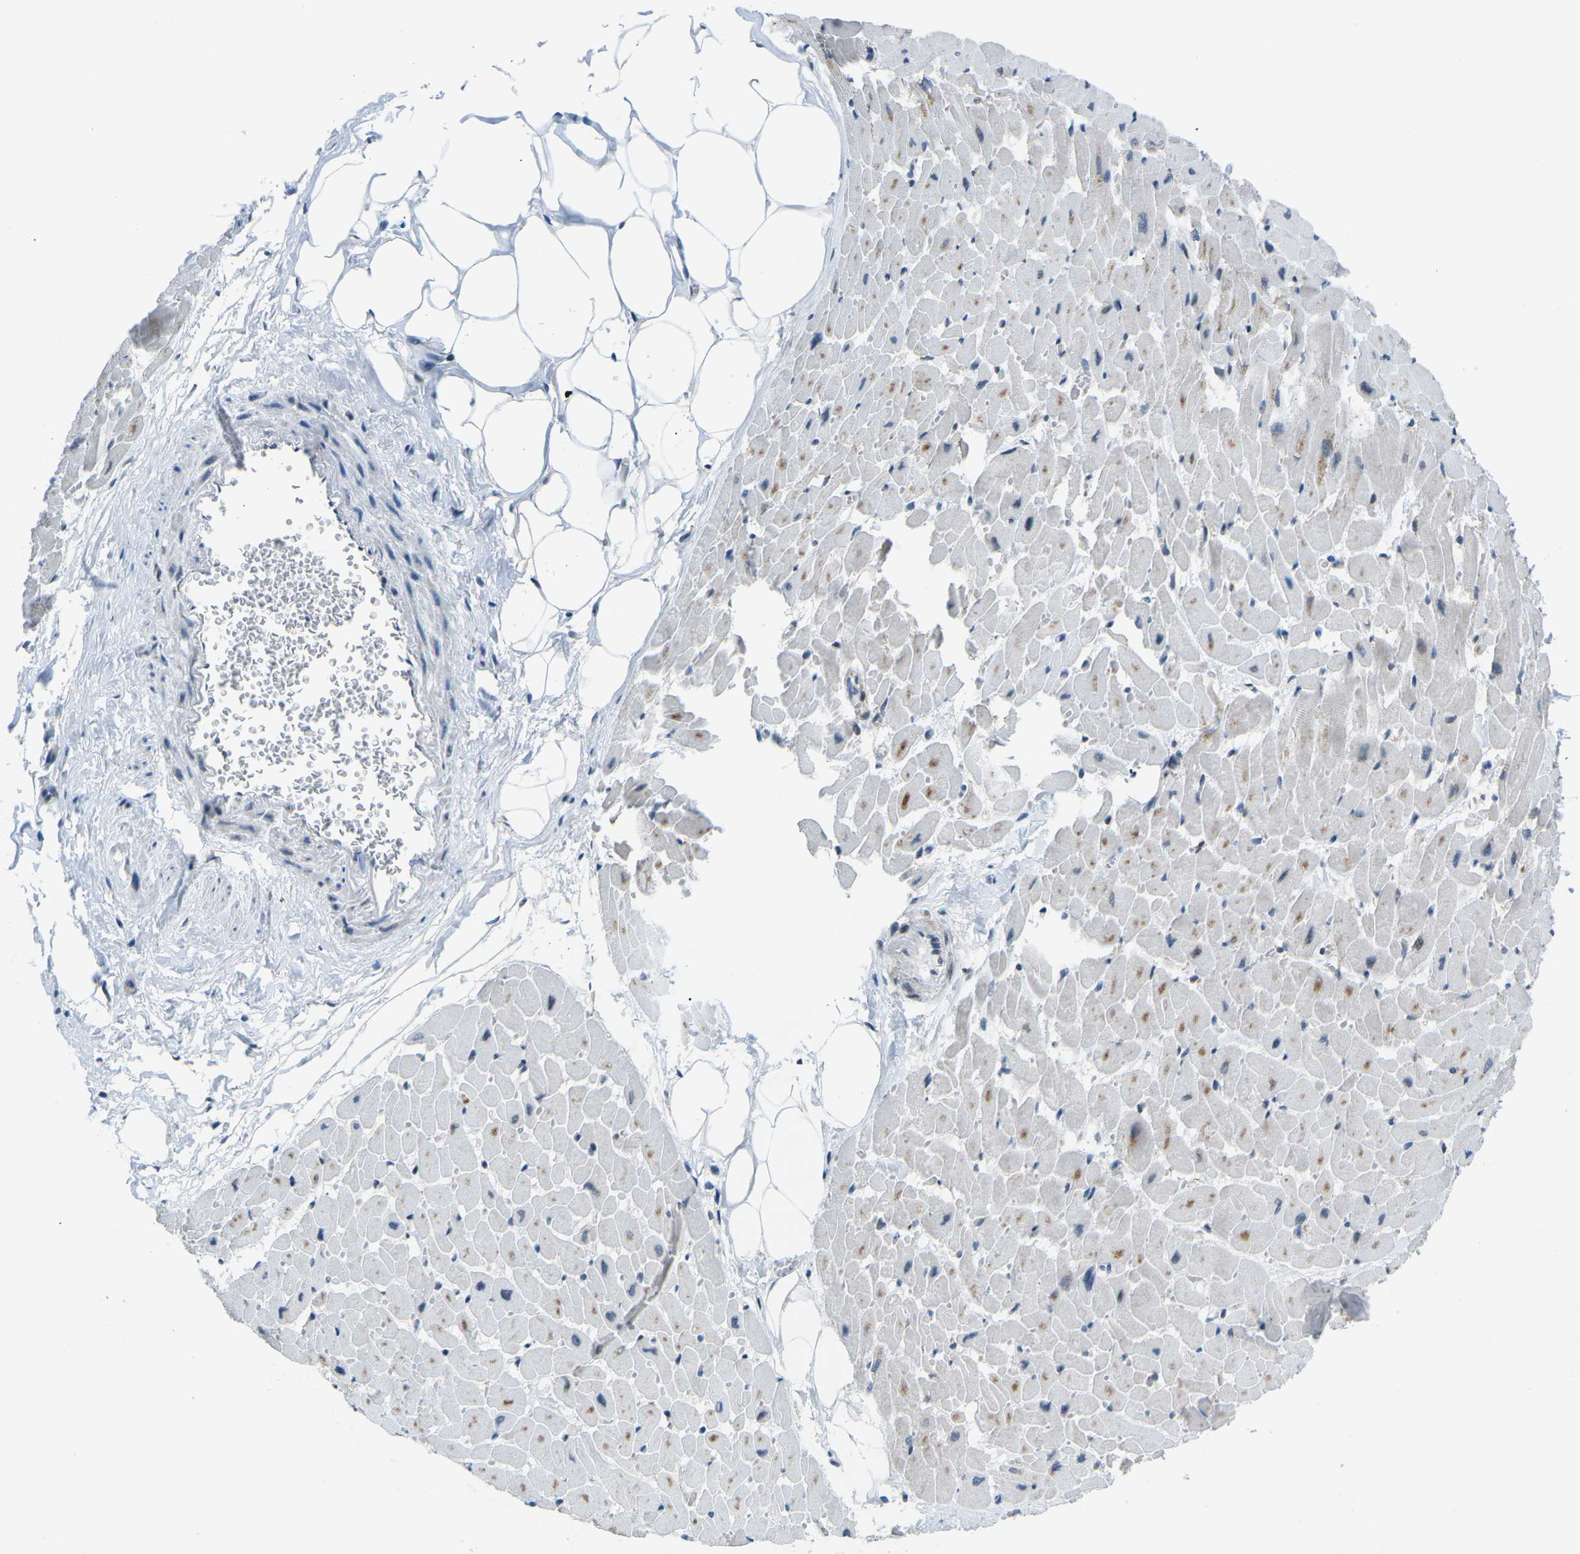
{"staining": {"intensity": "moderate", "quantity": "<25%", "location": "cytoplasmic/membranous"}, "tissue": "heart muscle", "cell_type": "Cardiomyocytes", "image_type": "normal", "snomed": [{"axis": "morphology", "description": "Normal tissue, NOS"}, {"axis": "topography", "description": "Heart"}], "caption": "A brown stain labels moderate cytoplasmic/membranous expression of a protein in cardiomyocytes of normal heart muscle. (brown staining indicates protein expression, while blue staining denotes nuclei).", "gene": "MBNL1", "patient": {"sex": "female", "age": 19}}